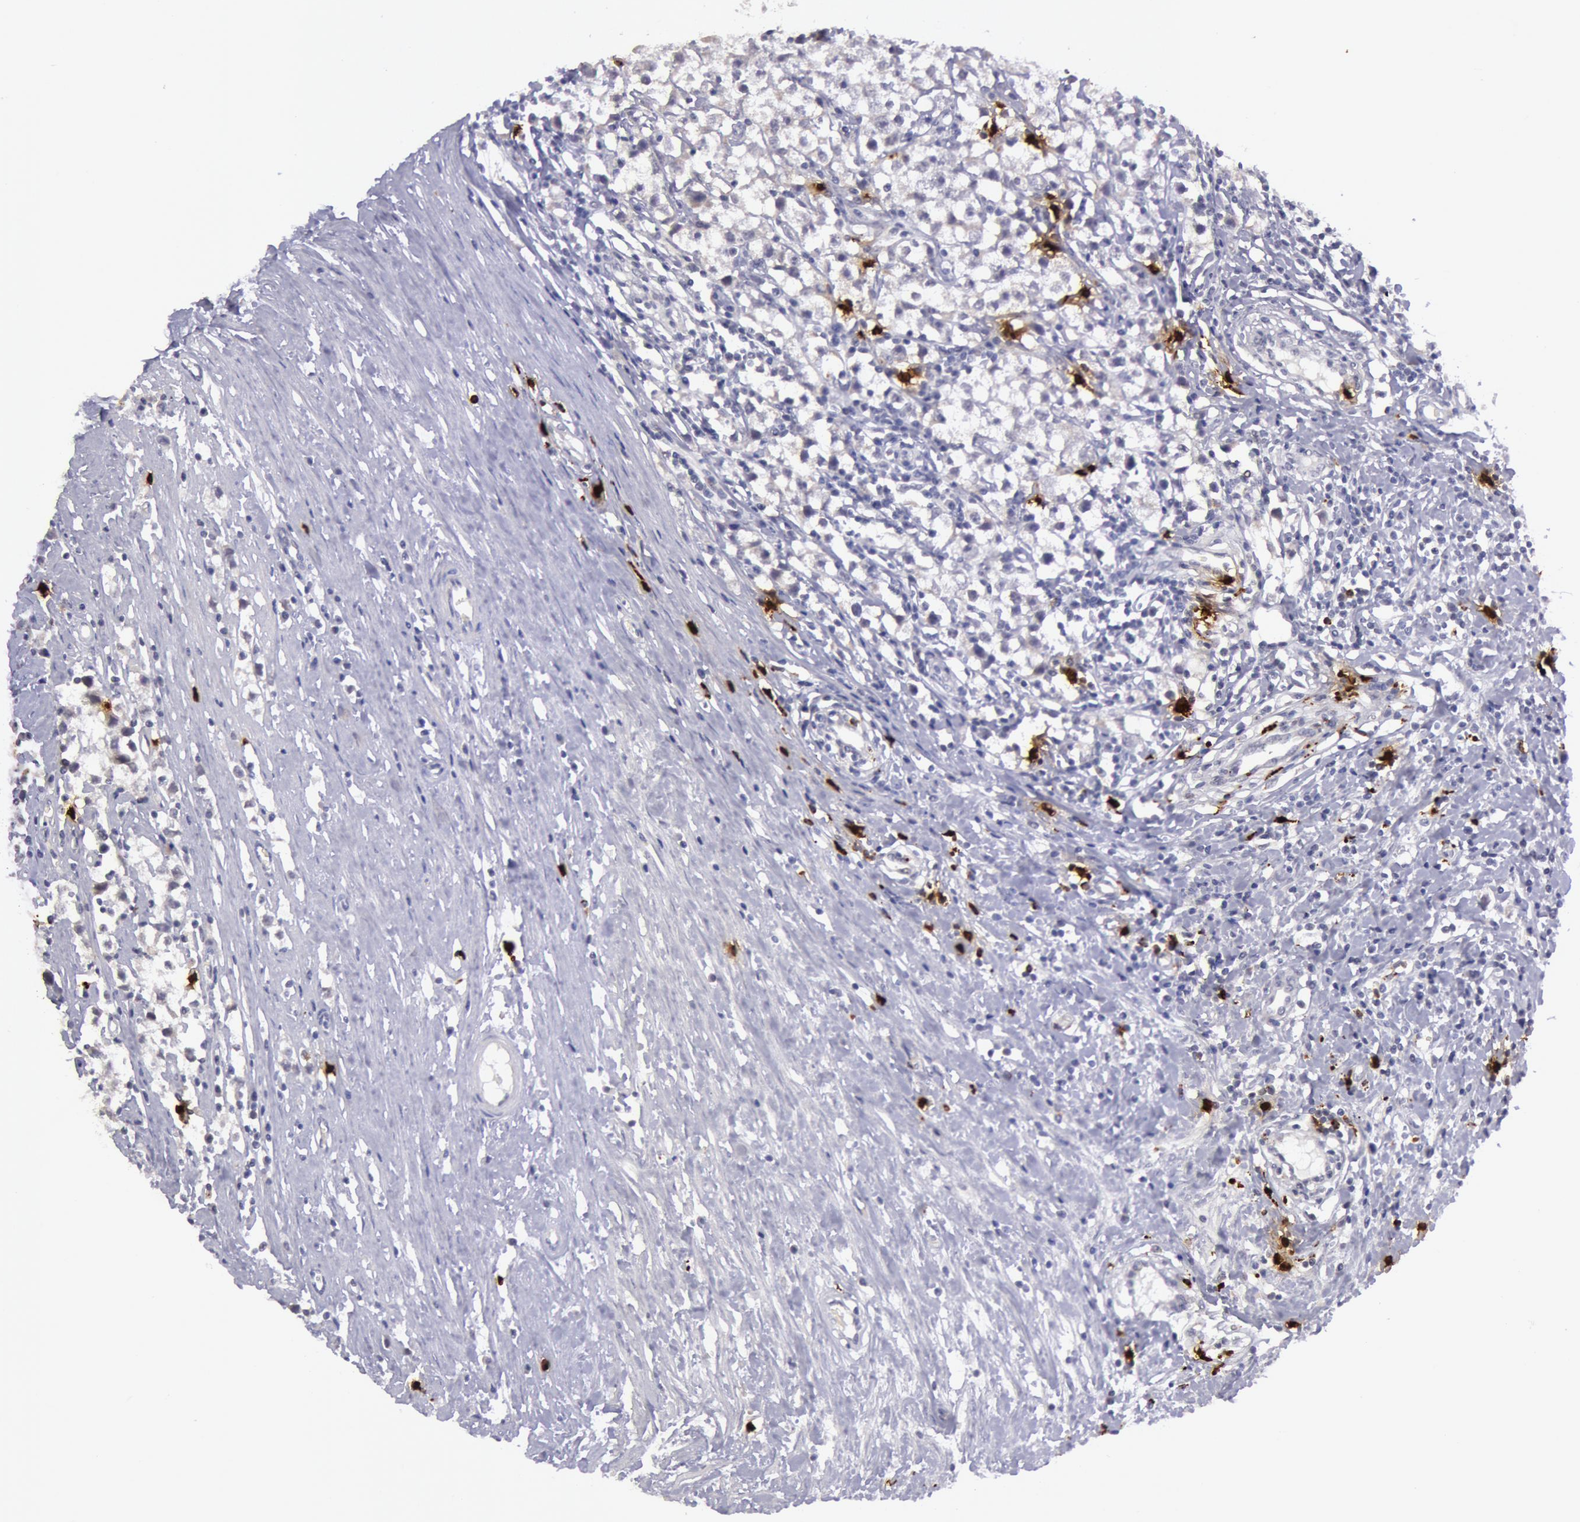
{"staining": {"intensity": "negative", "quantity": "none", "location": "none"}, "tissue": "testis cancer", "cell_type": "Tumor cells", "image_type": "cancer", "snomed": [{"axis": "morphology", "description": "Seminoma, NOS"}, {"axis": "topography", "description": "Testis"}], "caption": "Immunohistochemistry (IHC) image of neoplastic tissue: testis cancer stained with DAB (3,3'-diaminobenzidine) displays no significant protein positivity in tumor cells. (DAB IHC visualized using brightfield microscopy, high magnification).", "gene": "KDM6A", "patient": {"sex": "male", "age": 35}}